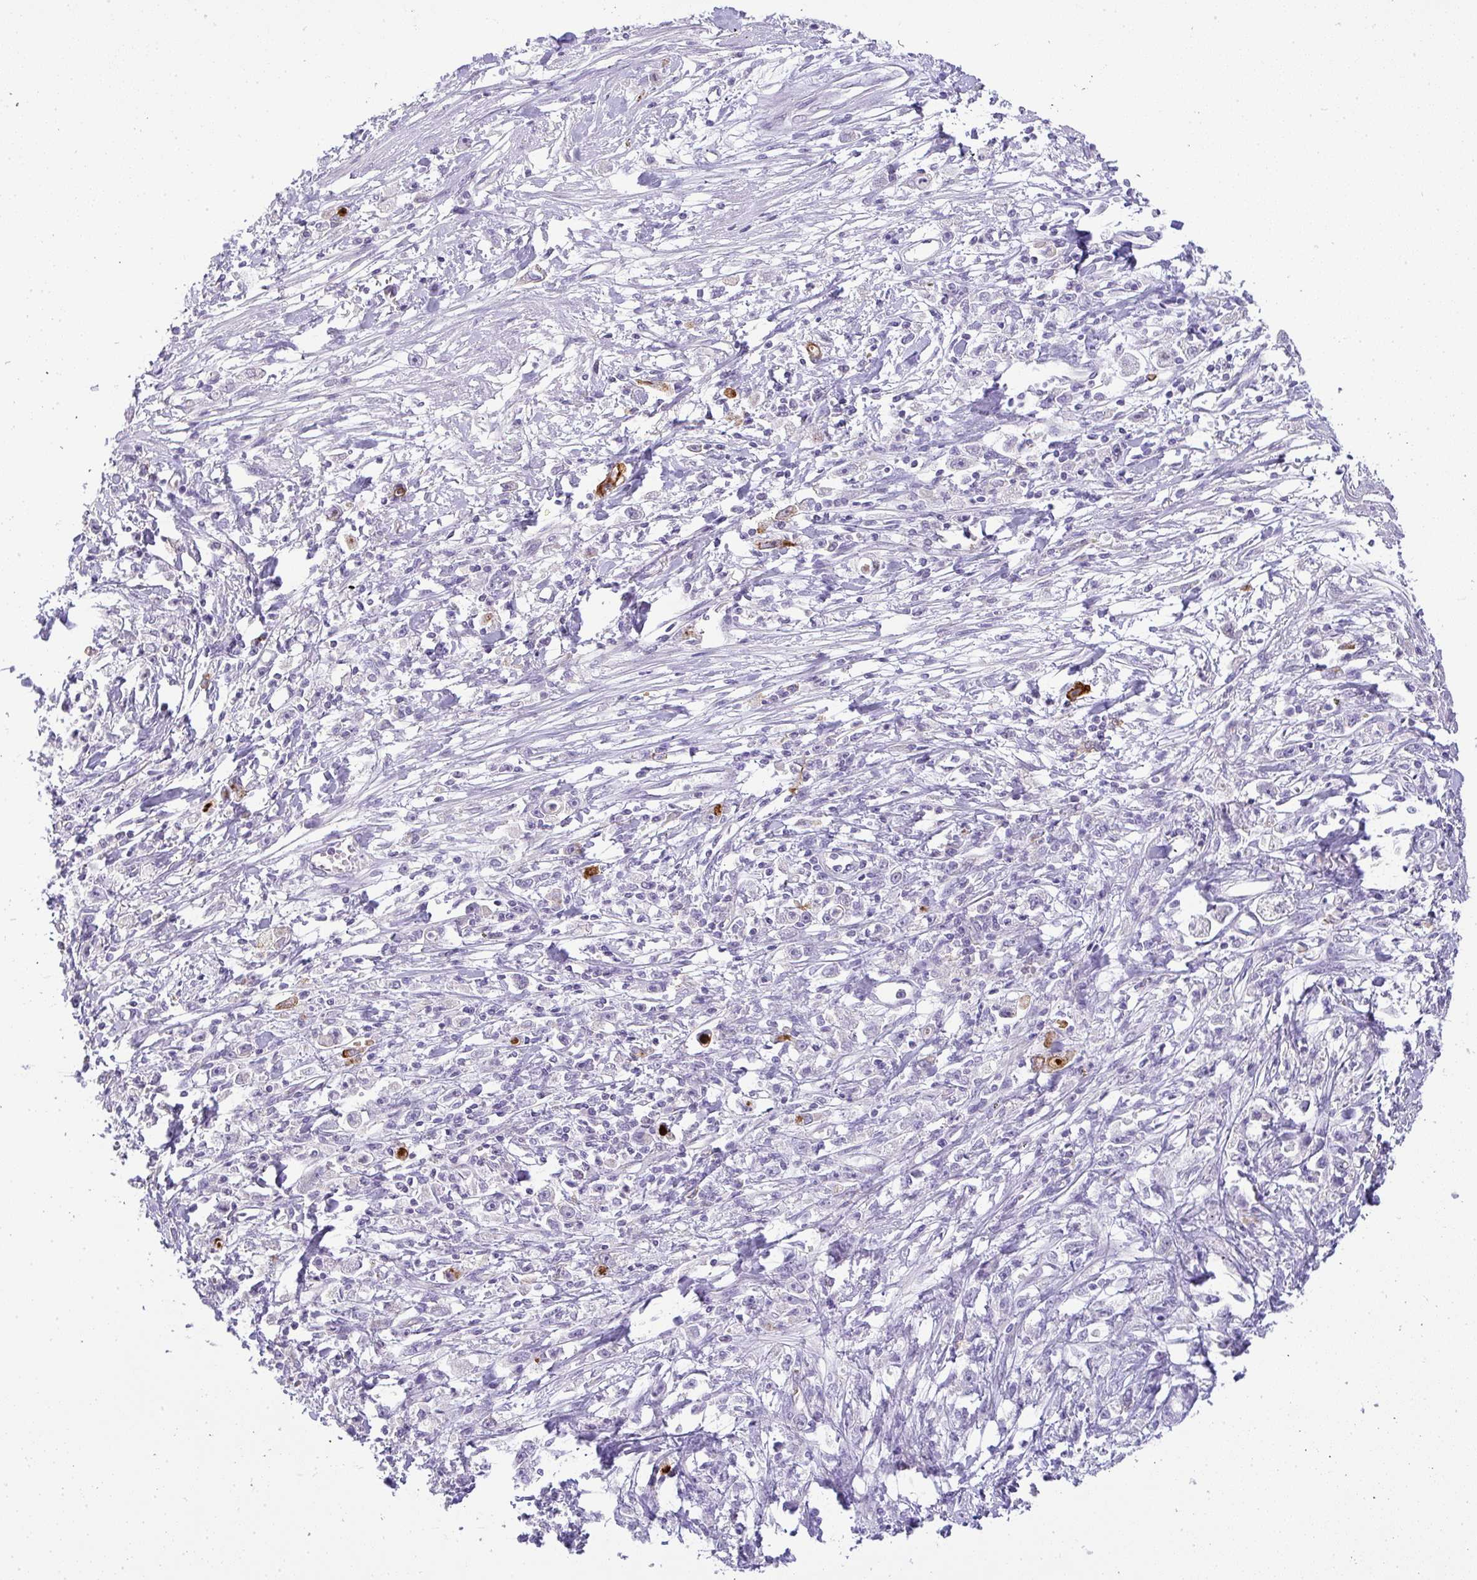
{"staining": {"intensity": "moderate", "quantity": "<25%", "location": "cytoplasmic/membranous"}, "tissue": "stomach cancer", "cell_type": "Tumor cells", "image_type": "cancer", "snomed": [{"axis": "morphology", "description": "Adenocarcinoma, NOS"}, {"axis": "topography", "description": "Stomach"}], "caption": "Human stomach adenocarcinoma stained with a protein marker demonstrates moderate staining in tumor cells.", "gene": "LIPE", "patient": {"sex": "female", "age": 59}}